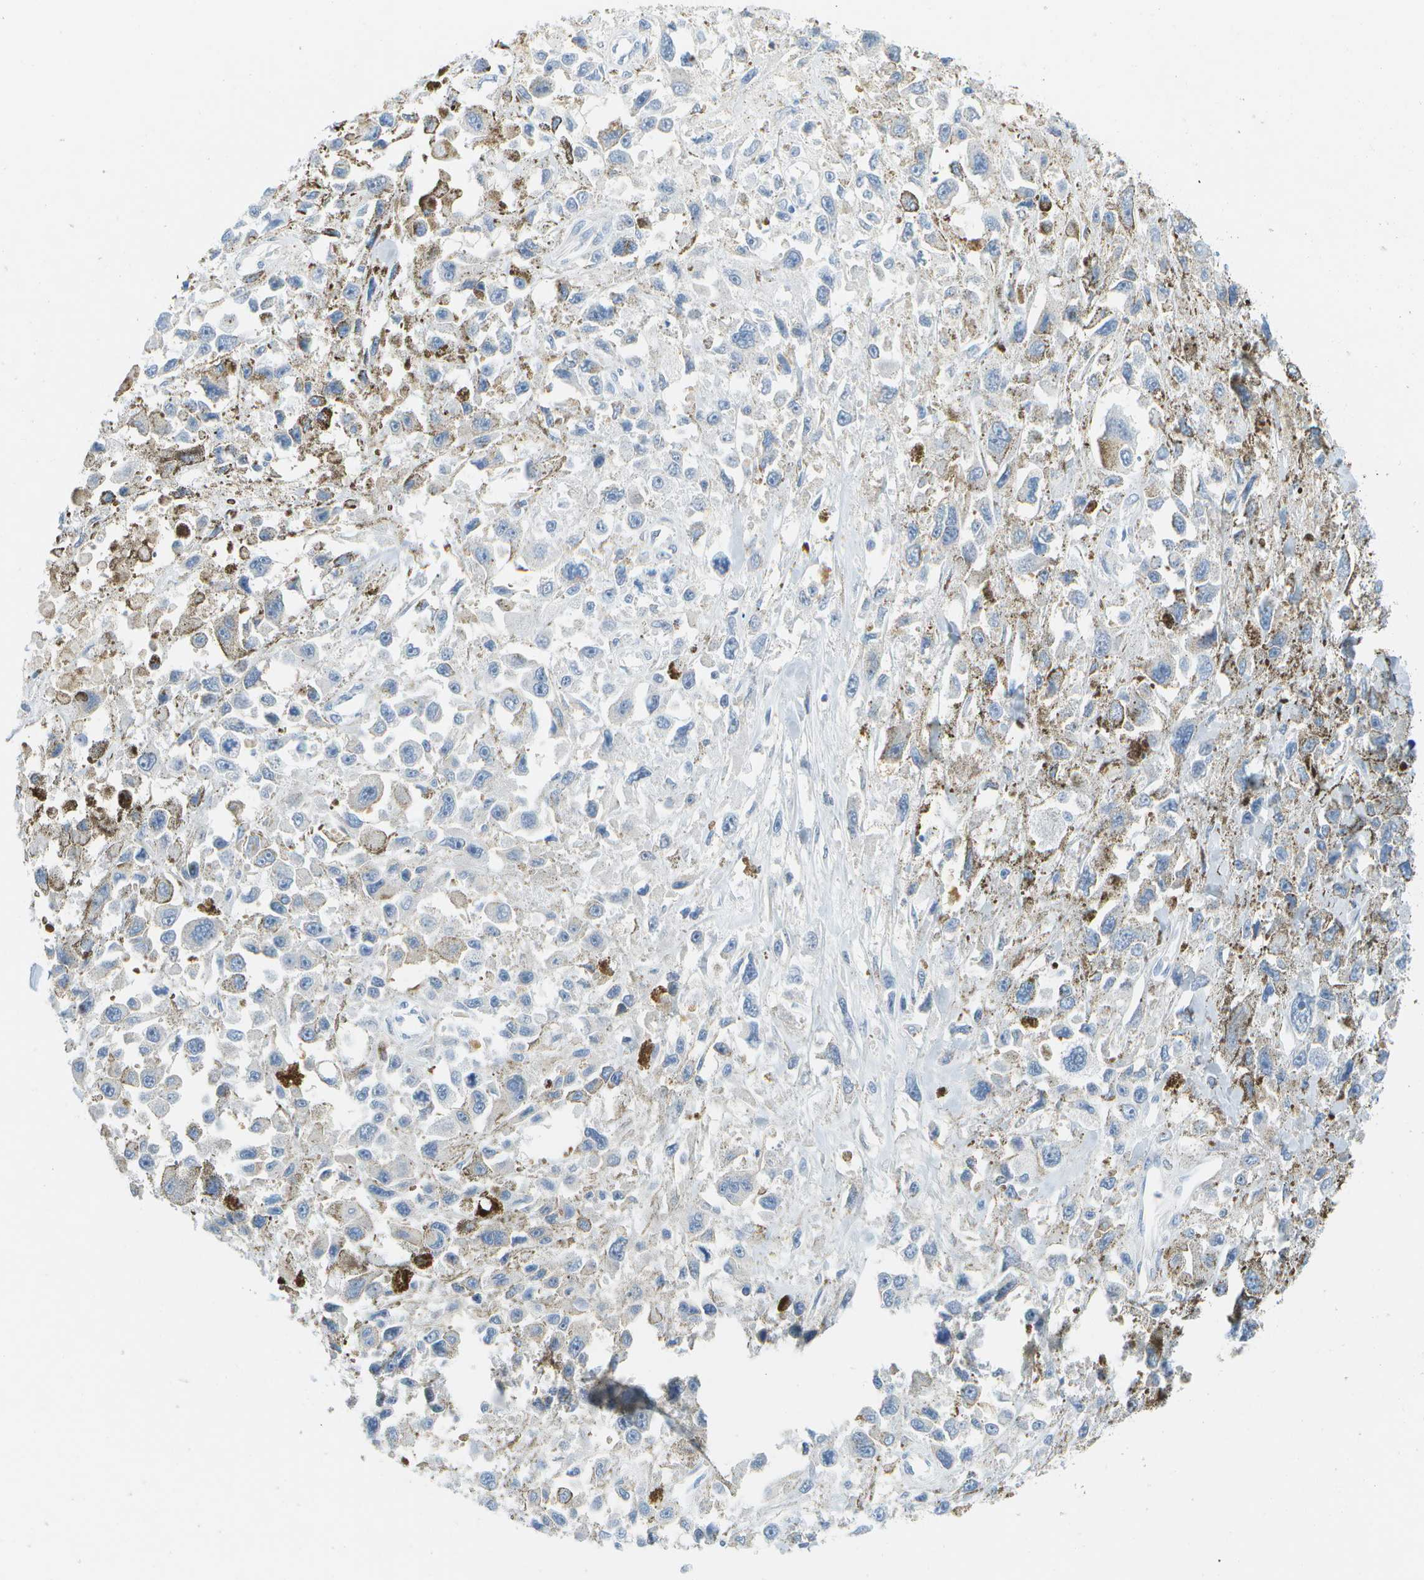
{"staining": {"intensity": "negative", "quantity": "none", "location": "none"}, "tissue": "melanoma", "cell_type": "Tumor cells", "image_type": "cancer", "snomed": [{"axis": "morphology", "description": "Malignant melanoma, Metastatic site"}, {"axis": "topography", "description": "Lymph node"}], "caption": "There is no significant staining in tumor cells of malignant melanoma (metastatic site).", "gene": "CUL9", "patient": {"sex": "male", "age": 59}}